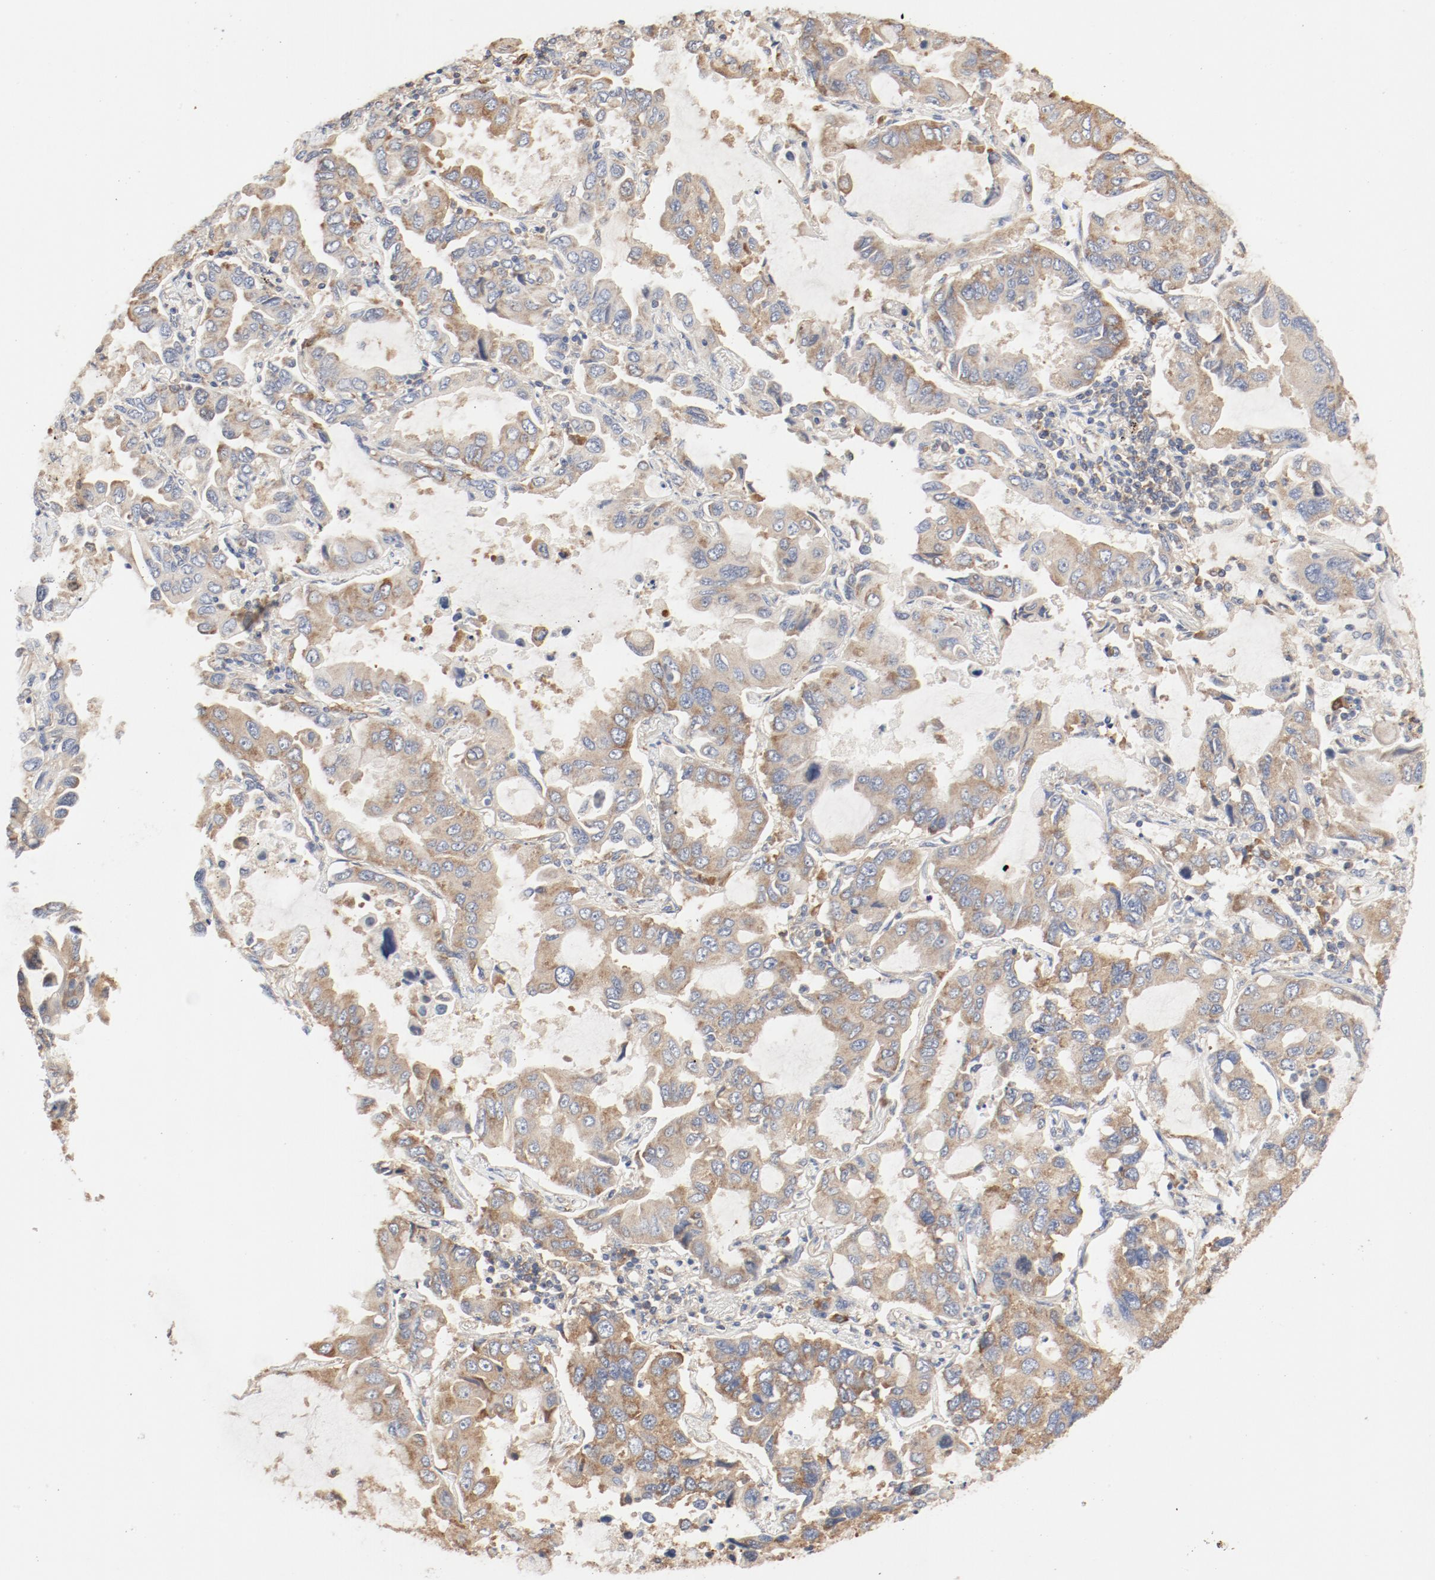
{"staining": {"intensity": "moderate", "quantity": ">75%", "location": "cytoplasmic/membranous"}, "tissue": "lung cancer", "cell_type": "Tumor cells", "image_type": "cancer", "snomed": [{"axis": "morphology", "description": "Adenocarcinoma, NOS"}, {"axis": "topography", "description": "Lung"}], "caption": "Immunohistochemical staining of adenocarcinoma (lung) reveals moderate cytoplasmic/membranous protein expression in about >75% of tumor cells.", "gene": "RPS6", "patient": {"sex": "male", "age": 64}}